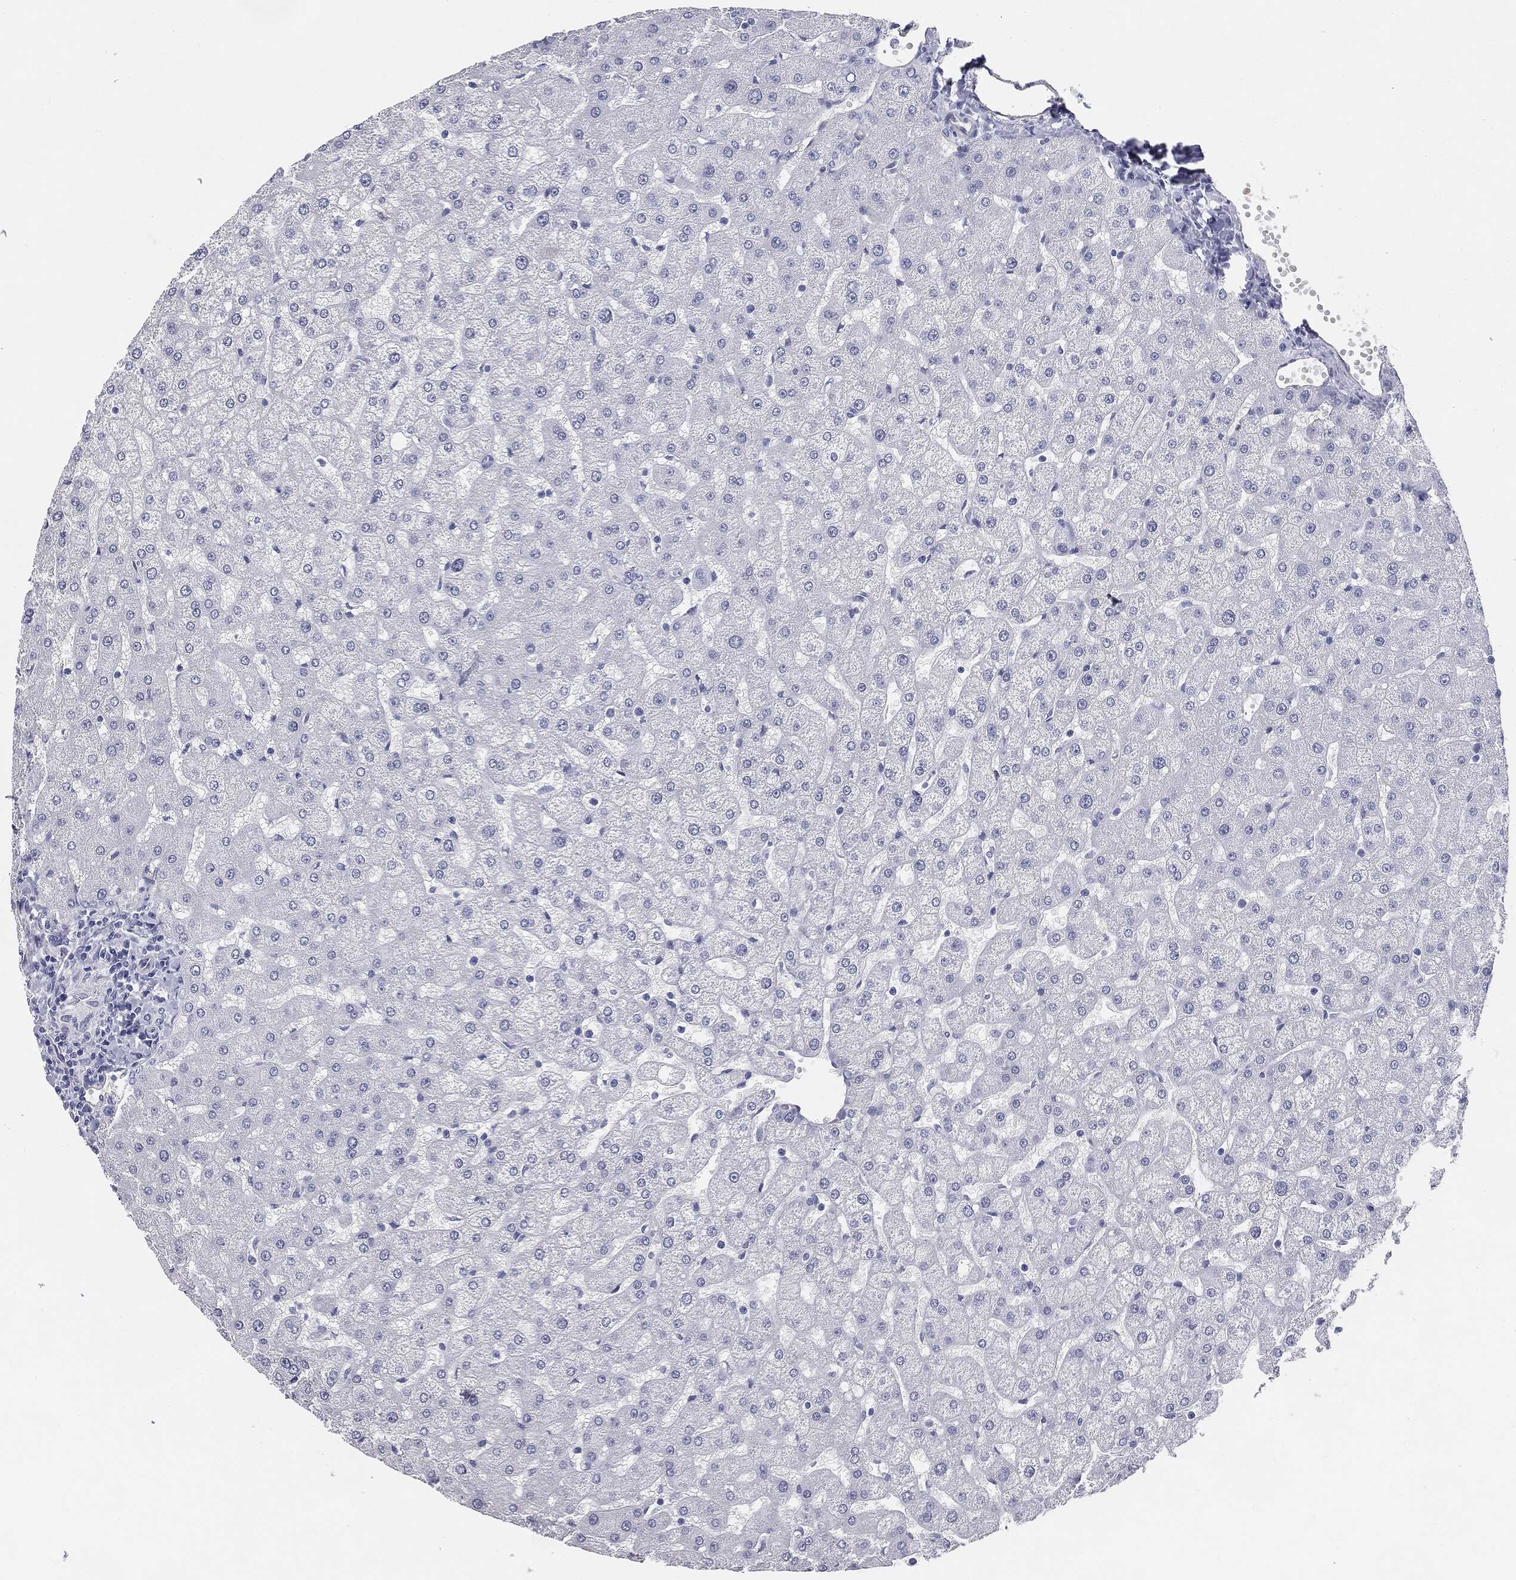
{"staining": {"intensity": "negative", "quantity": "none", "location": "none"}, "tissue": "liver", "cell_type": "Cholangiocytes", "image_type": "normal", "snomed": [{"axis": "morphology", "description": "Normal tissue, NOS"}, {"axis": "topography", "description": "Liver"}], "caption": "Immunohistochemical staining of normal human liver reveals no significant staining in cholangiocytes.", "gene": "MUC5AC", "patient": {"sex": "female", "age": 50}}